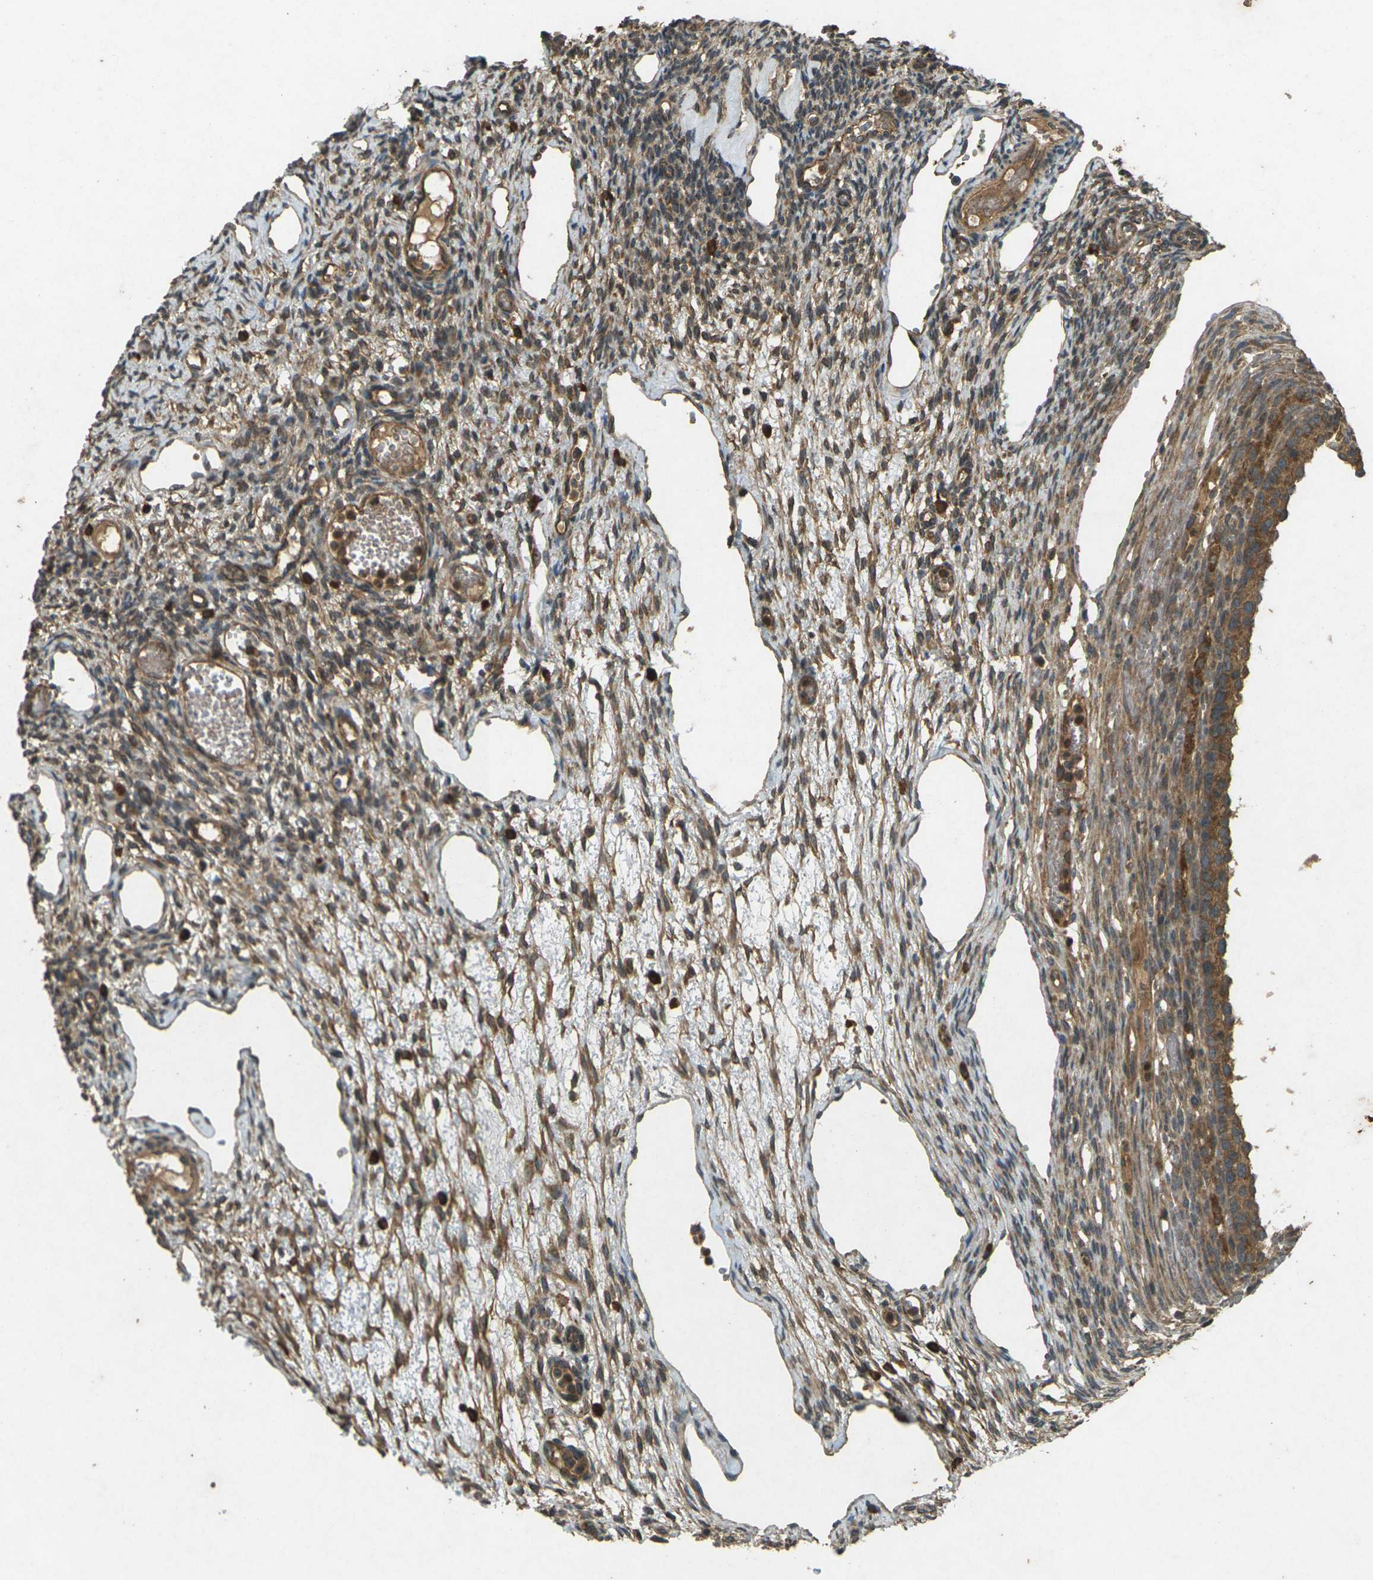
{"staining": {"intensity": "moderate", "quantity": ">75%", "location": "cytoplasmic/membranous"}, "tissue": "ovary", "cell_type": "Ovarian stroma cells", "image_type": "normal", "snomed": [{"axis": "morphology", "description": "Normal tissue, NOS"}, {"axis": "topography", "description": "Ovary"}], "caption": "Ovary was stained to show a protein in brown. There is medium levels of moderate cytoplasmic/membranous expression in about >75% of ovarian stroma cells. Immunohistochemistry stains the protein in brown and the nuclei are stained blue.", "gene": "TAP1", "patient": {"sex": "female", "age": 33}}